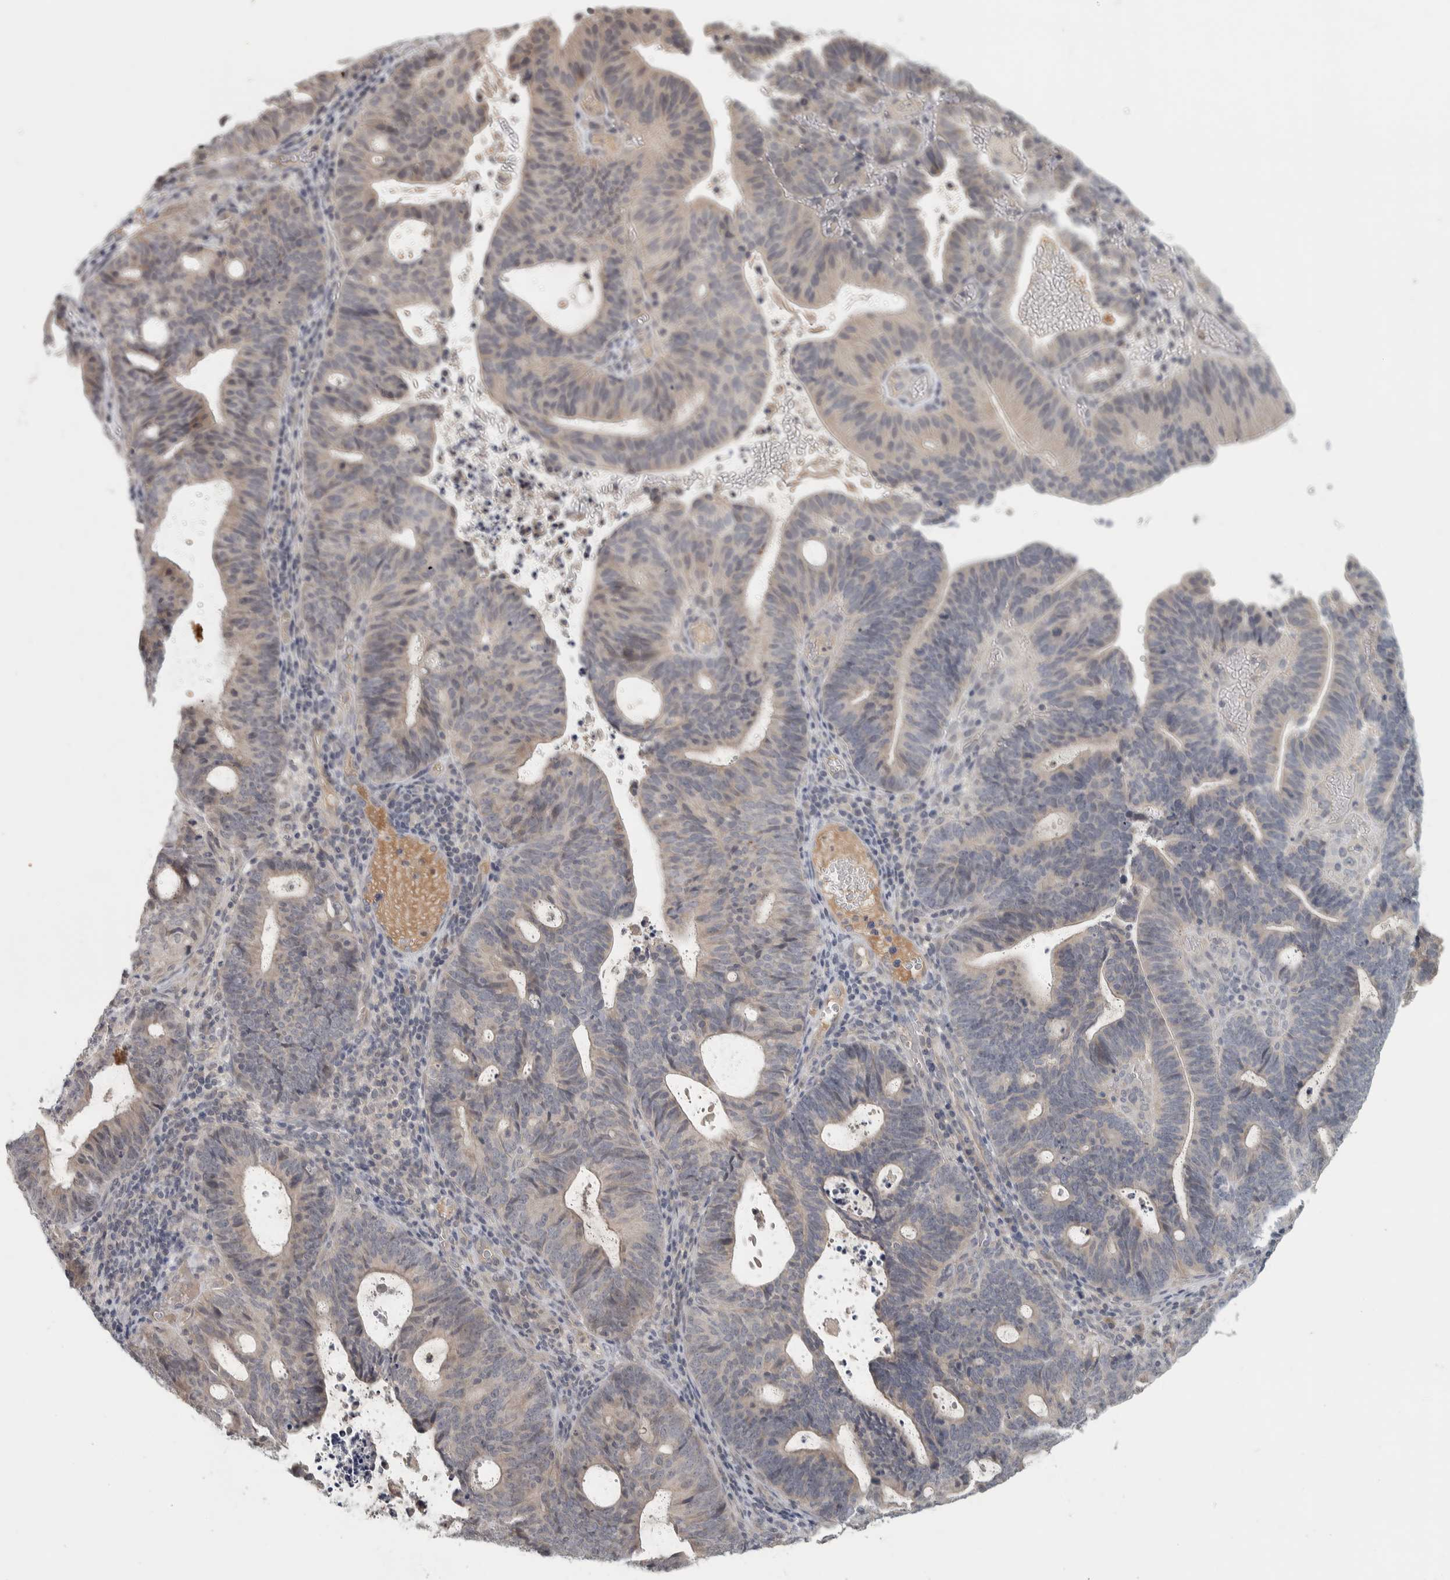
{"staining": {"intensity": "negative", "quantity": "none", "location": "none"}, "tissue": "endometrial cancer", "cell_type": "Tumor cells", "image_type": "cancer", "snomed": [{"axis": "morphology", "description": "Adenocarcinoma, NOS"}, {"axis": "topography", "description": "Uterus"}], "caption": "Endometrial adenocarcinoma was stained to show a protein in brown. There is no significant staining in tumor cells.", "gene": "AFP", "patient": {"sex": "female", "age": 83}}